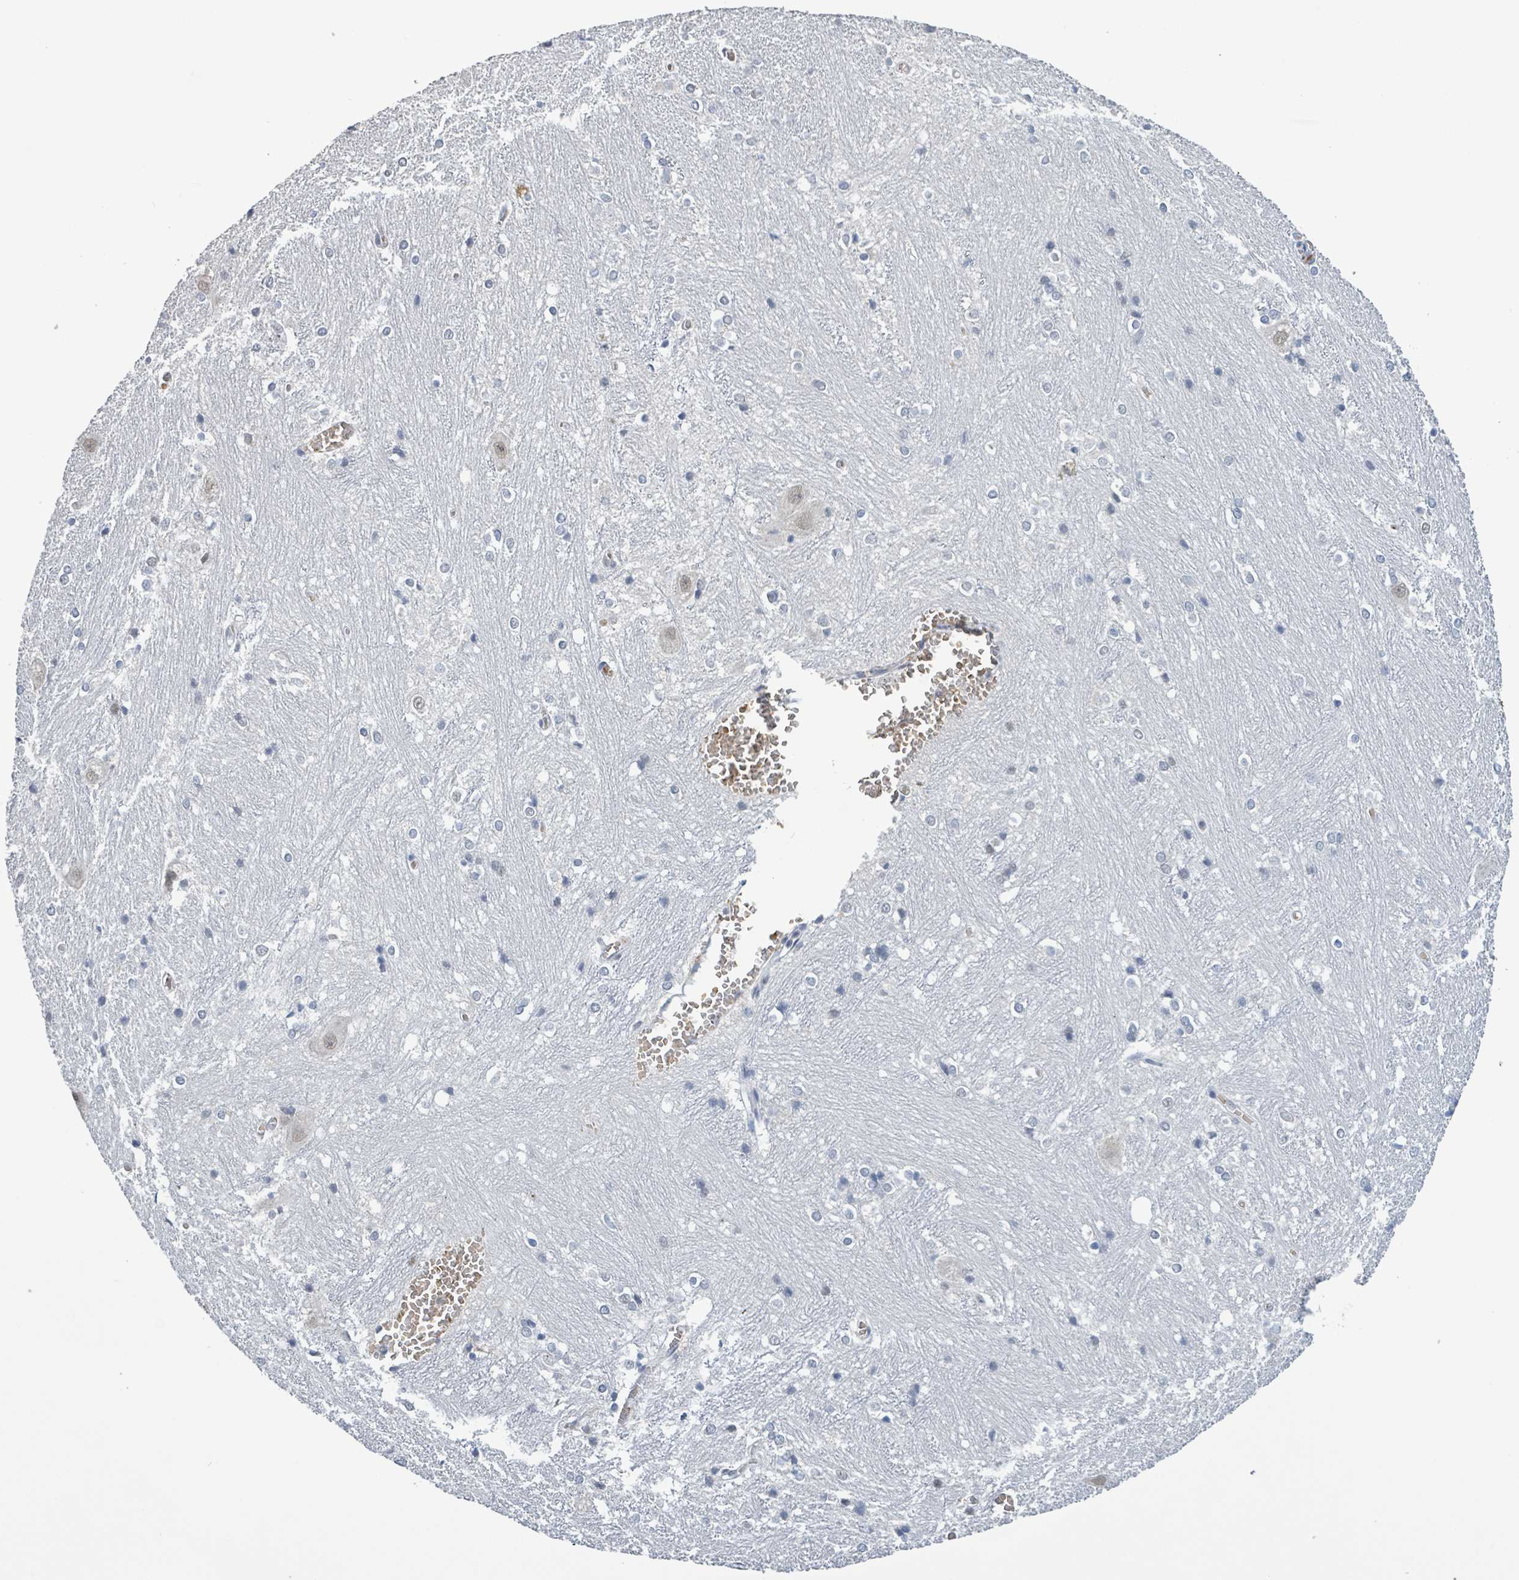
{"staining": {"intensity": "negative", "quantity": "none", "location": "none"}, "tissue": "caudate", "cell_type": "Glial cells", "image_type": "normal", "snomed": [{"axis": "morphology", "description": "Normal tissue, NOS"}, {"axis": "topography", "description": "Lateral ventricle wall"}], "caption": "An immunohistochemistry (IHC) photomicrograph of unremarkable caudate is shown. There is no staining in glial cells of caudate. (Brightfield microscopy of DAB (3,3'-diaminobenzidine) IHC at high magnification).", "gene": "SEBOX", "patient": {"sex": "male", "age": 37}}